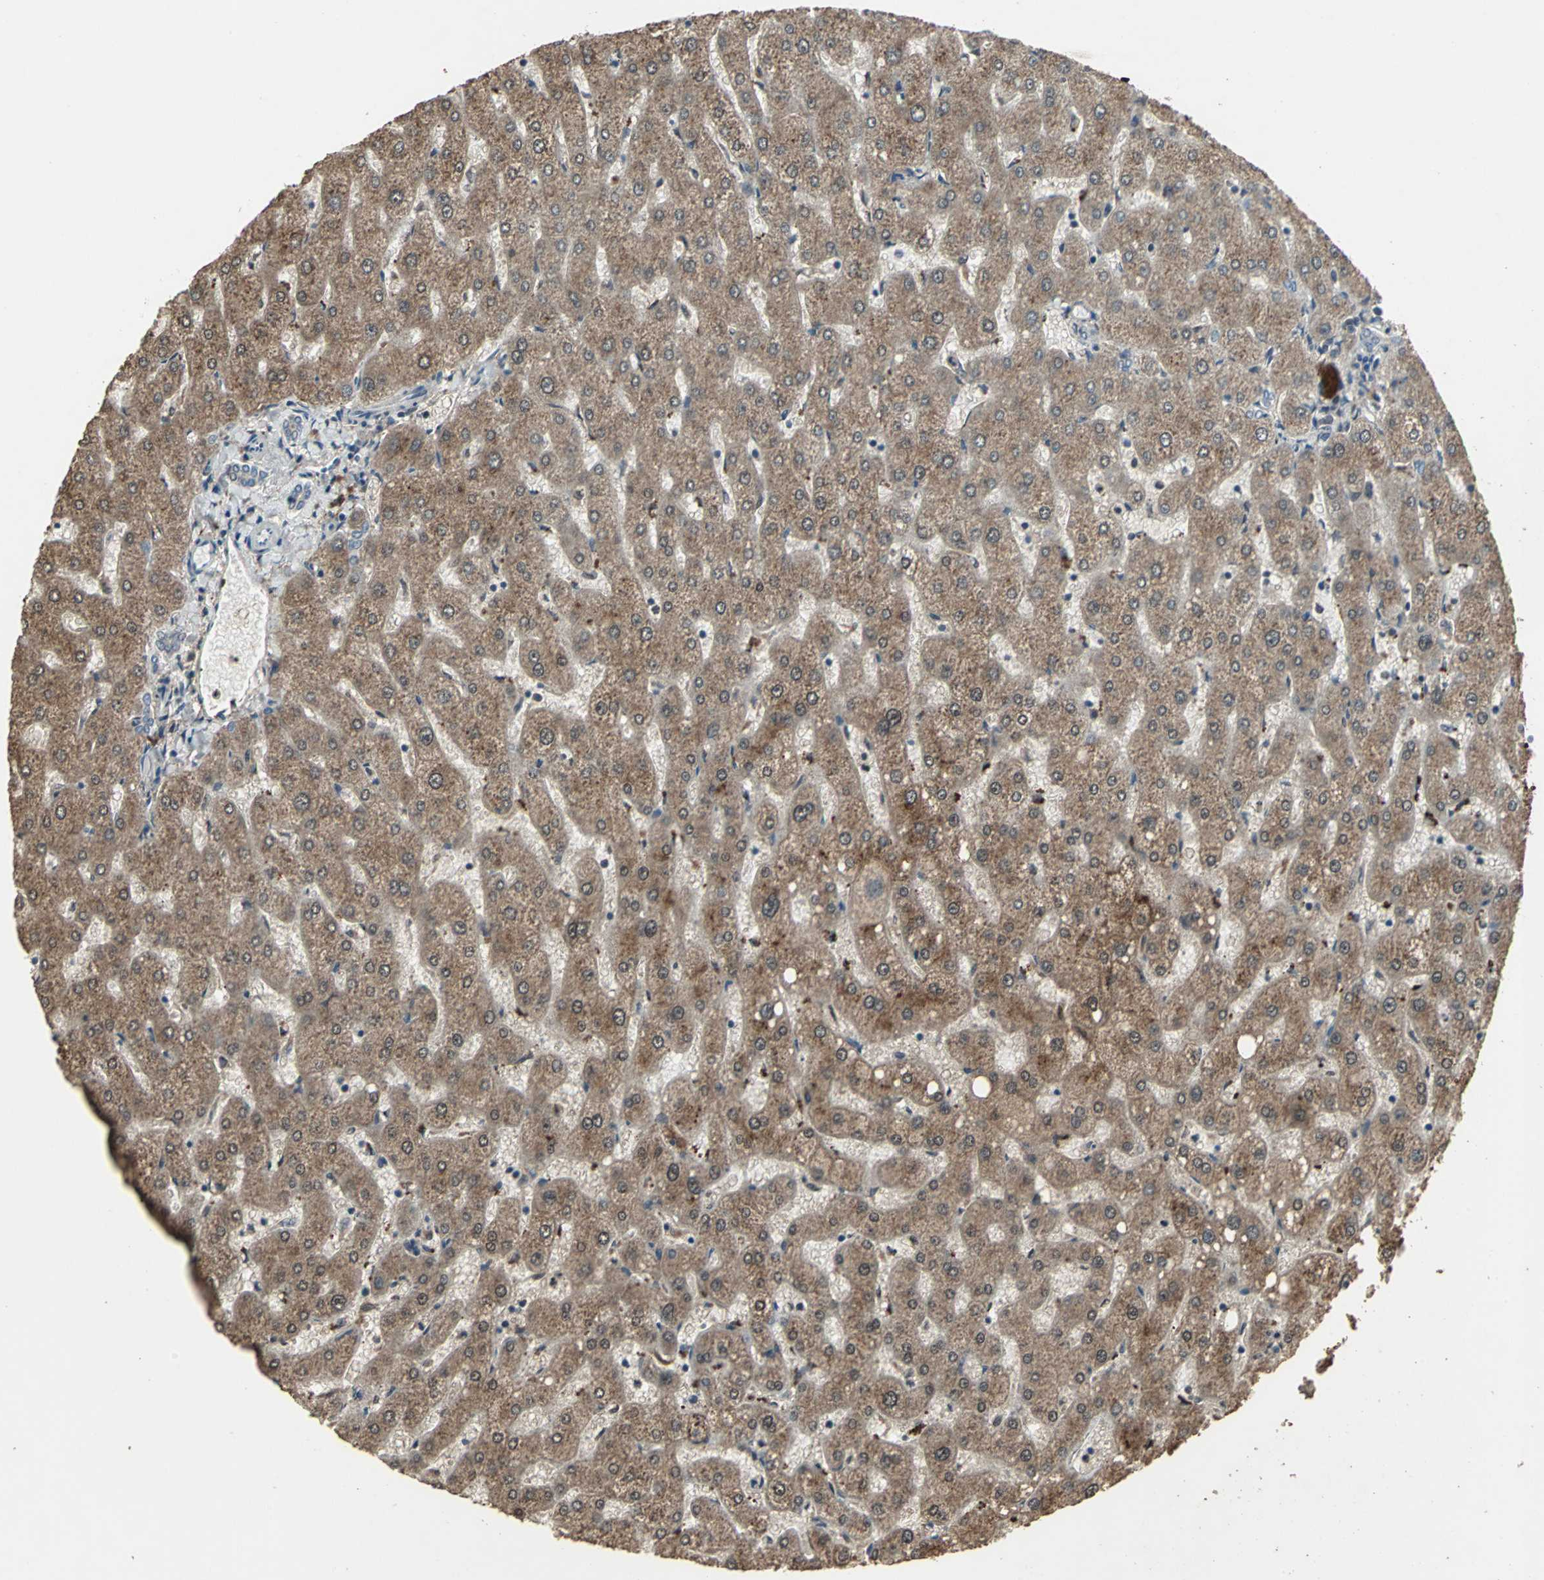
{"staining": {"intensity": "weak", "quantity": ">75%", "location": "cytoplasmic/membranous"}, "tissue": "liver", "cell_type": "Cholangiocytes", "image_type": "normal", "snomed": [{"axis": "morphology", "description": "Normal tissue, NOS"}, {"axis": "topography", "description": "Liver"}], "caption": "Protein positivity by IHC reveals weak cytoplasmic/membranous positivity in about >75% of cholangiocytes in benign liver.", "gene": "SEPTIN4", "patient": {"sex": "male", "age": 67}}